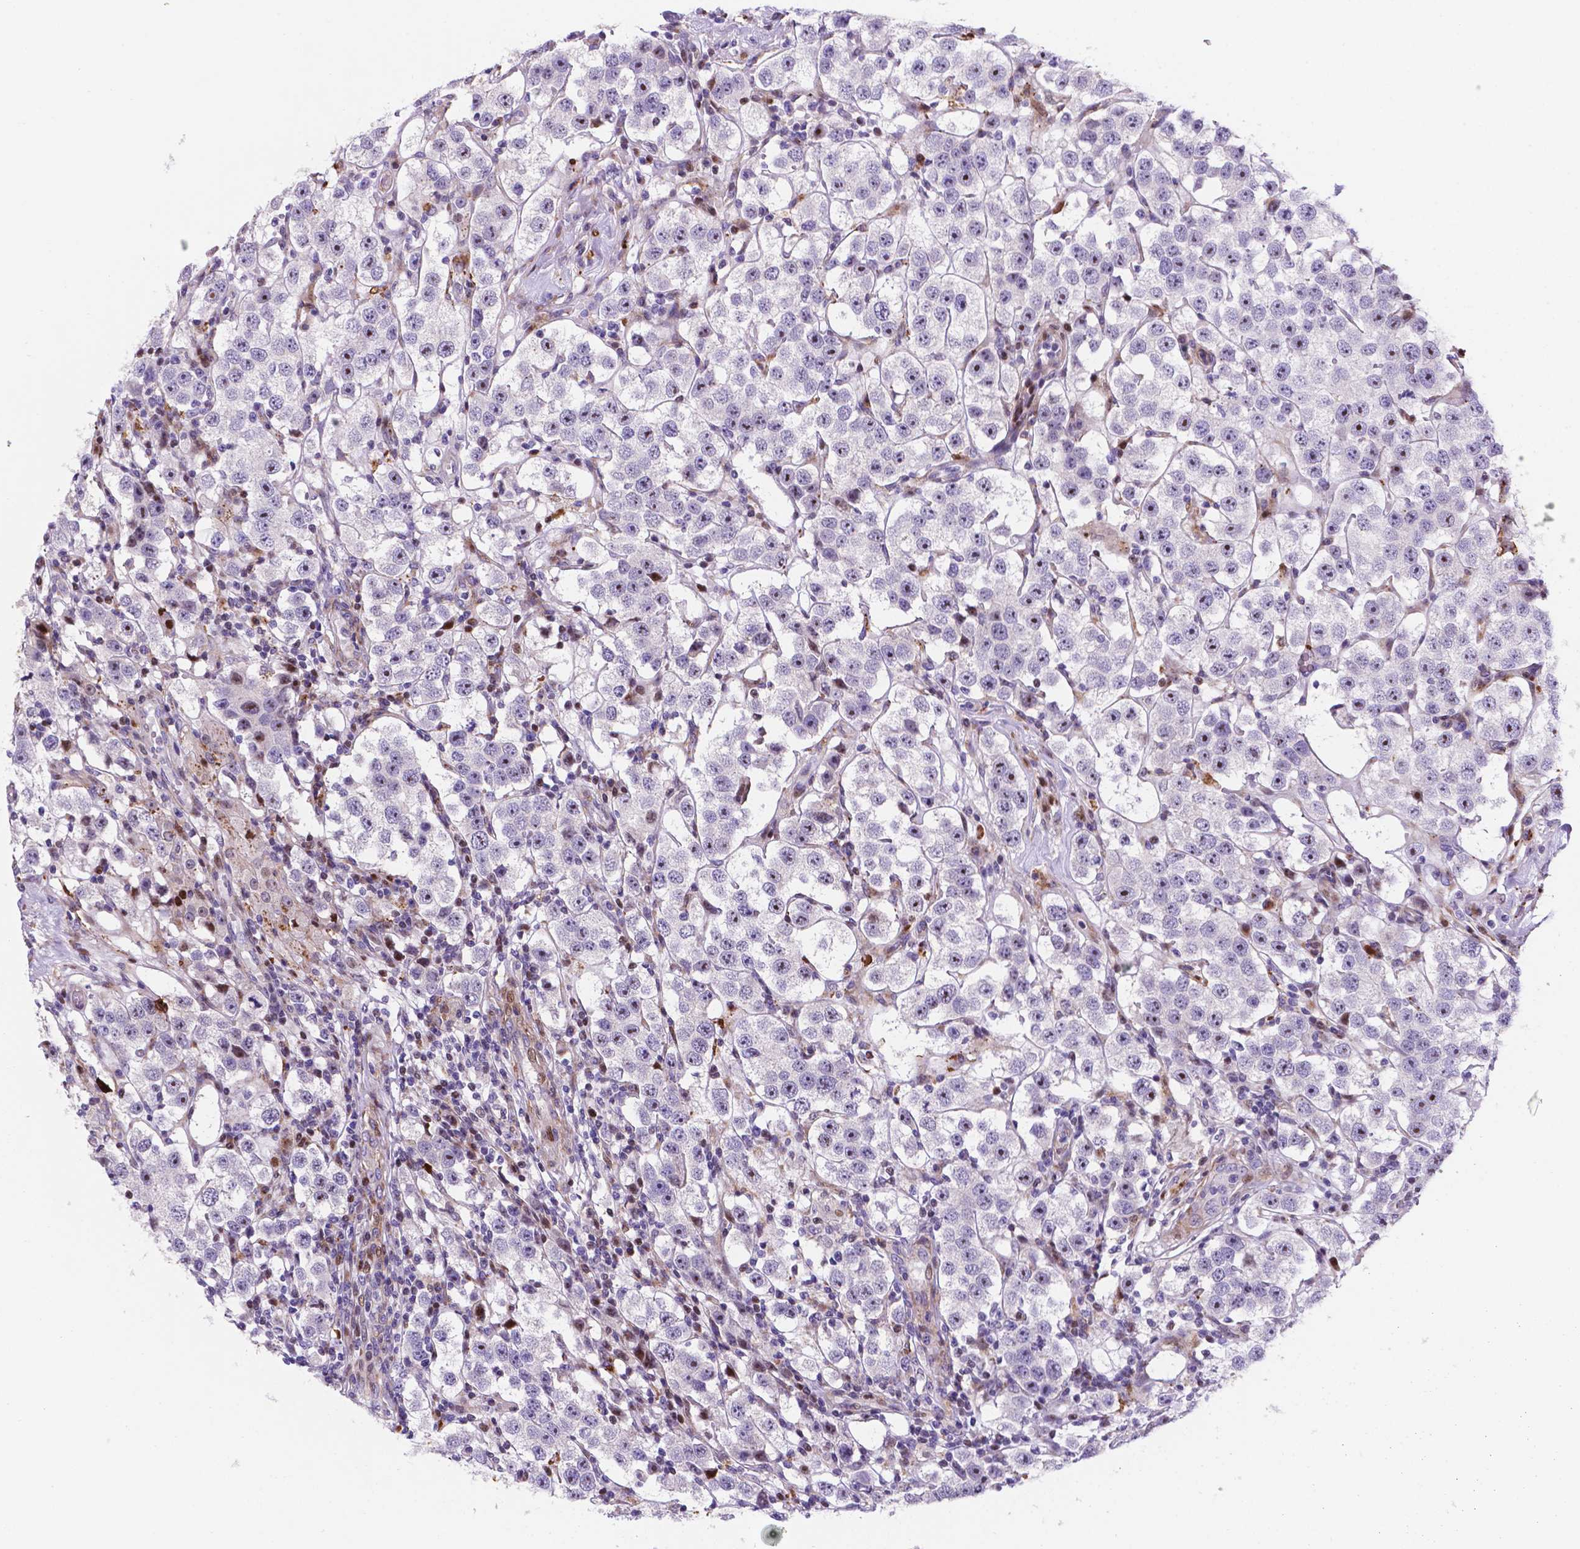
{"staining": {"intensity": "negative", "quantity": "none", "location": "none"}, "tissue": "testis cancer", "cell_type": "Tumor cells", "image_type": "cancer", "snomed": [{"axis": "morphology", "description": "Seminoma, NOS"}, {"axis": "topography", "description": "Testis"}], "caption": "IHC histopathology image of neoplastic tissue: testis cancer stained with DAB shows no significant protein positivity in tumor cells.", "gene": "TM4SF20", "patient": {"sex": "male", "age": 37}}